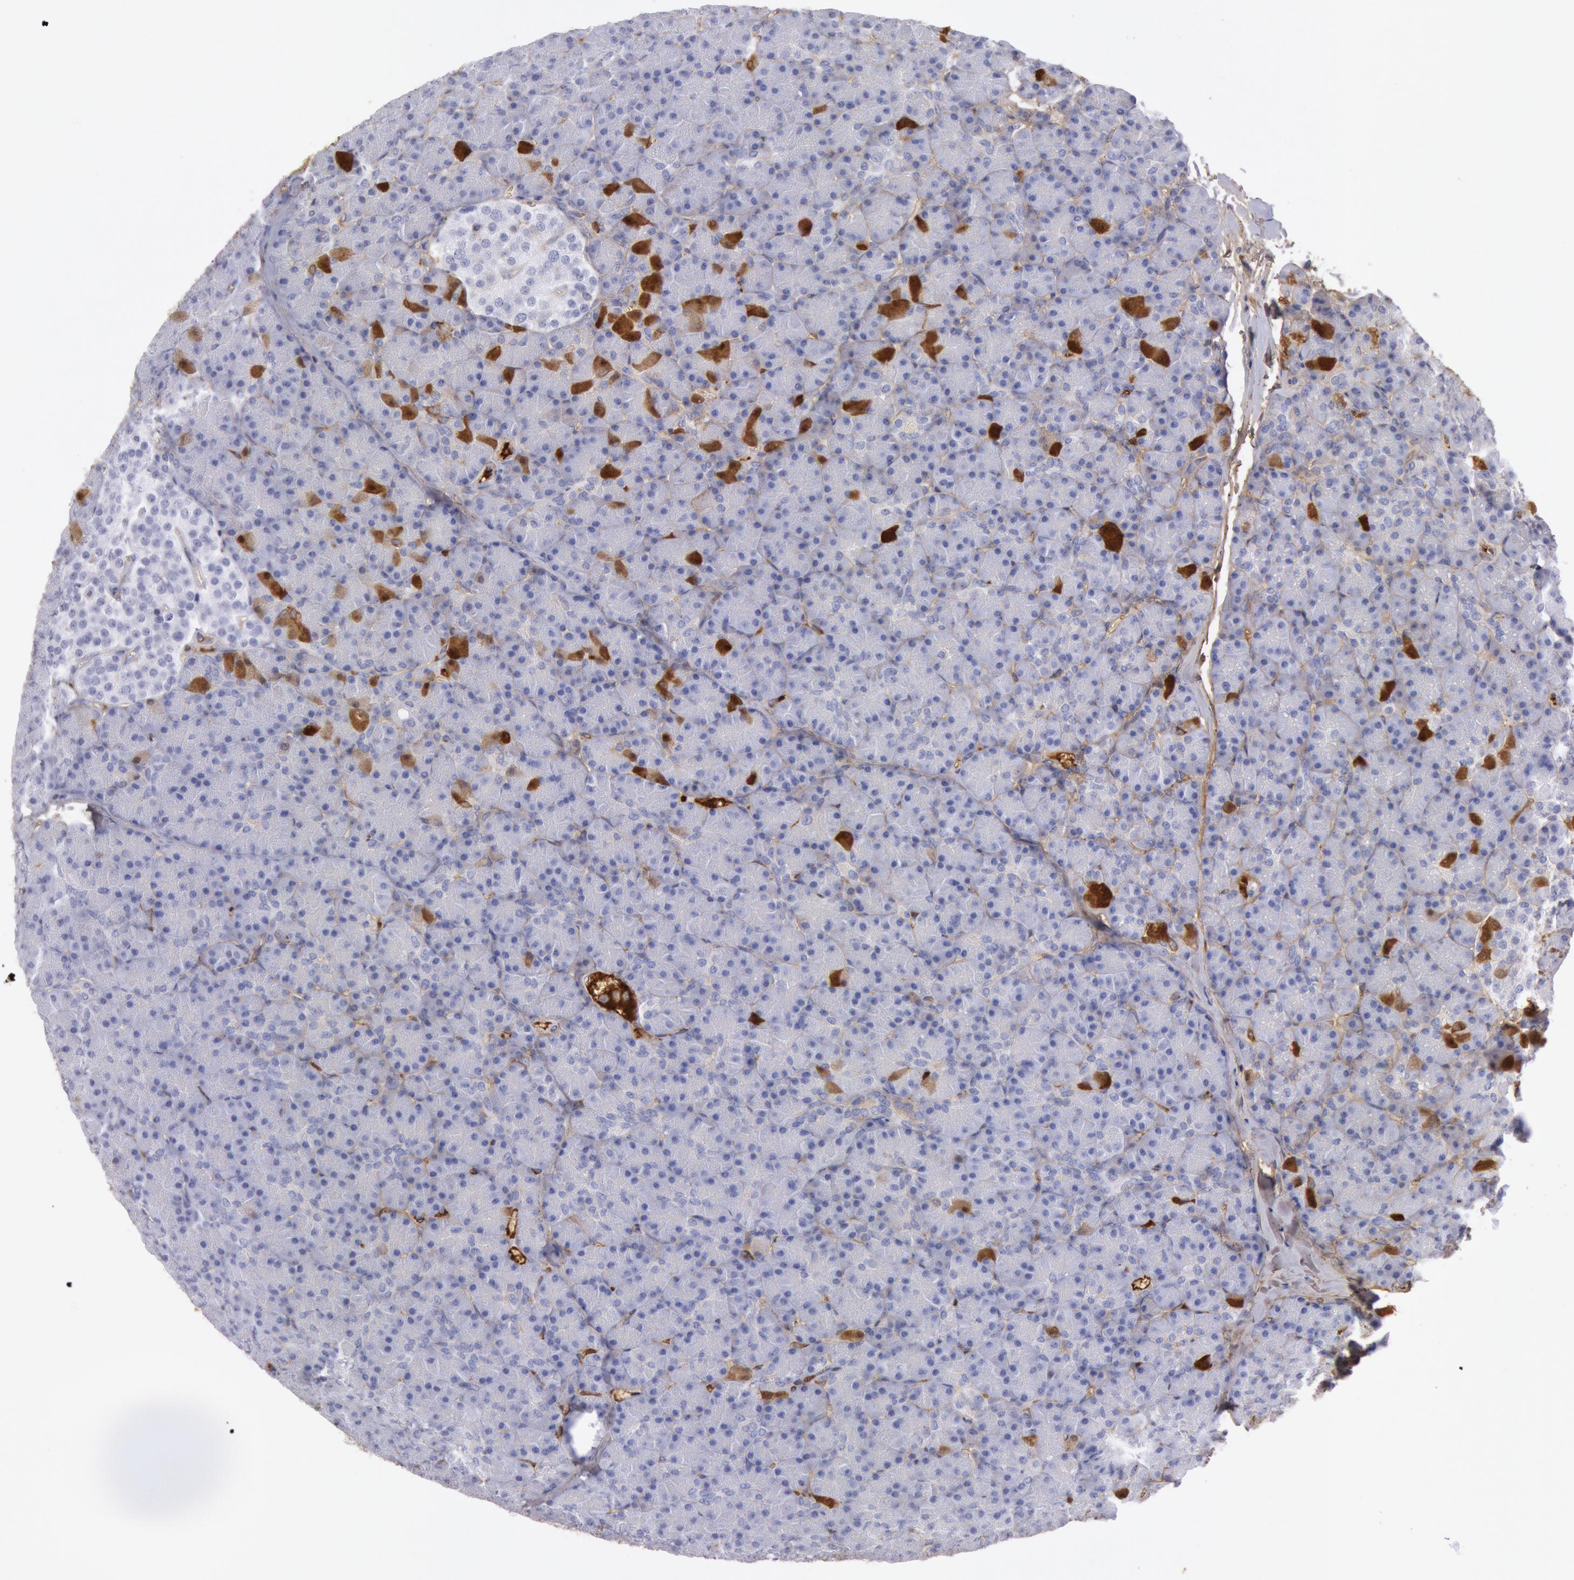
{"staining": {"intensity": "negative", "quantity": "none", "location": "none"}, "tissue": "pancreas", "cell_type": "Exocrine glandular cells", "image_type": "normal", "snomed": [{"axis": "morphology", "description": "Normal tissue, NOS"}, {"axis": "topography", "description": "Pancreas"}], "caption": "Immunohistochemistry micrograph of unremarkable pancreas stained for a protein (brown), which displays no expression in exocrine glandular cells.", "gene": "IGHA1", "patient": {"sex": "female", "age": 43}}